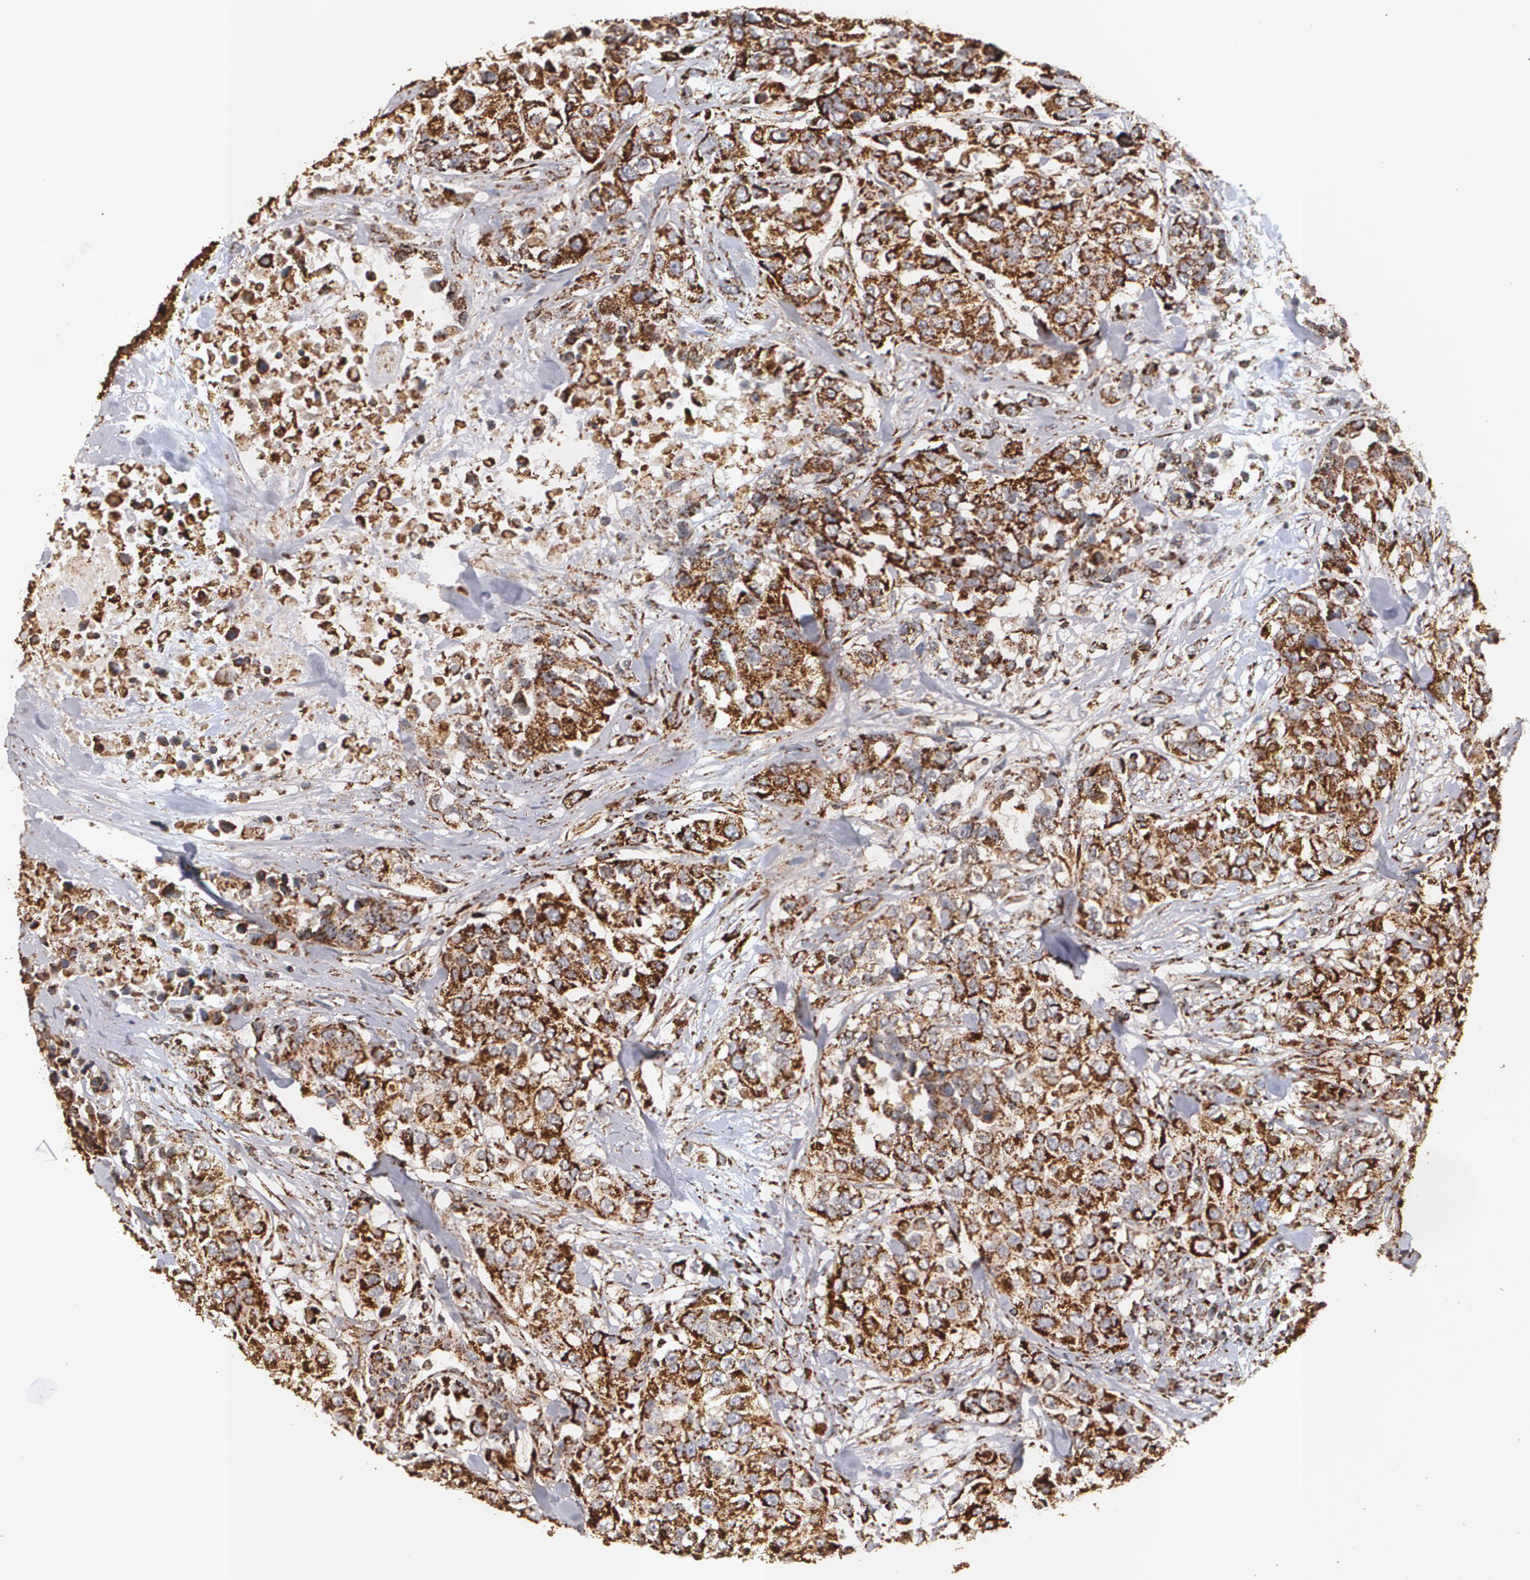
{"staining": {"intensity": "strong", "quantity": ">75%", "location": "cytoplasmic/membranous"}, "tissue": "urothelial cancer", "cell_type": "Tumor cells", "image_type": "cancer", "snomed": [{"axis": "morphology", "description": "Urothelial carcinoma, High grade"}, {"axis": "topography", "description": "Urinary bladder"}], "caption": "Urothelial carcinoma (high-grade) stained with a brown dye reveals strong cytoplasmic/membranous positive expression in approximately >75% of tumor cells.", "gene": "HSPD1", "patient": {"sex": "female", "age": 80}}